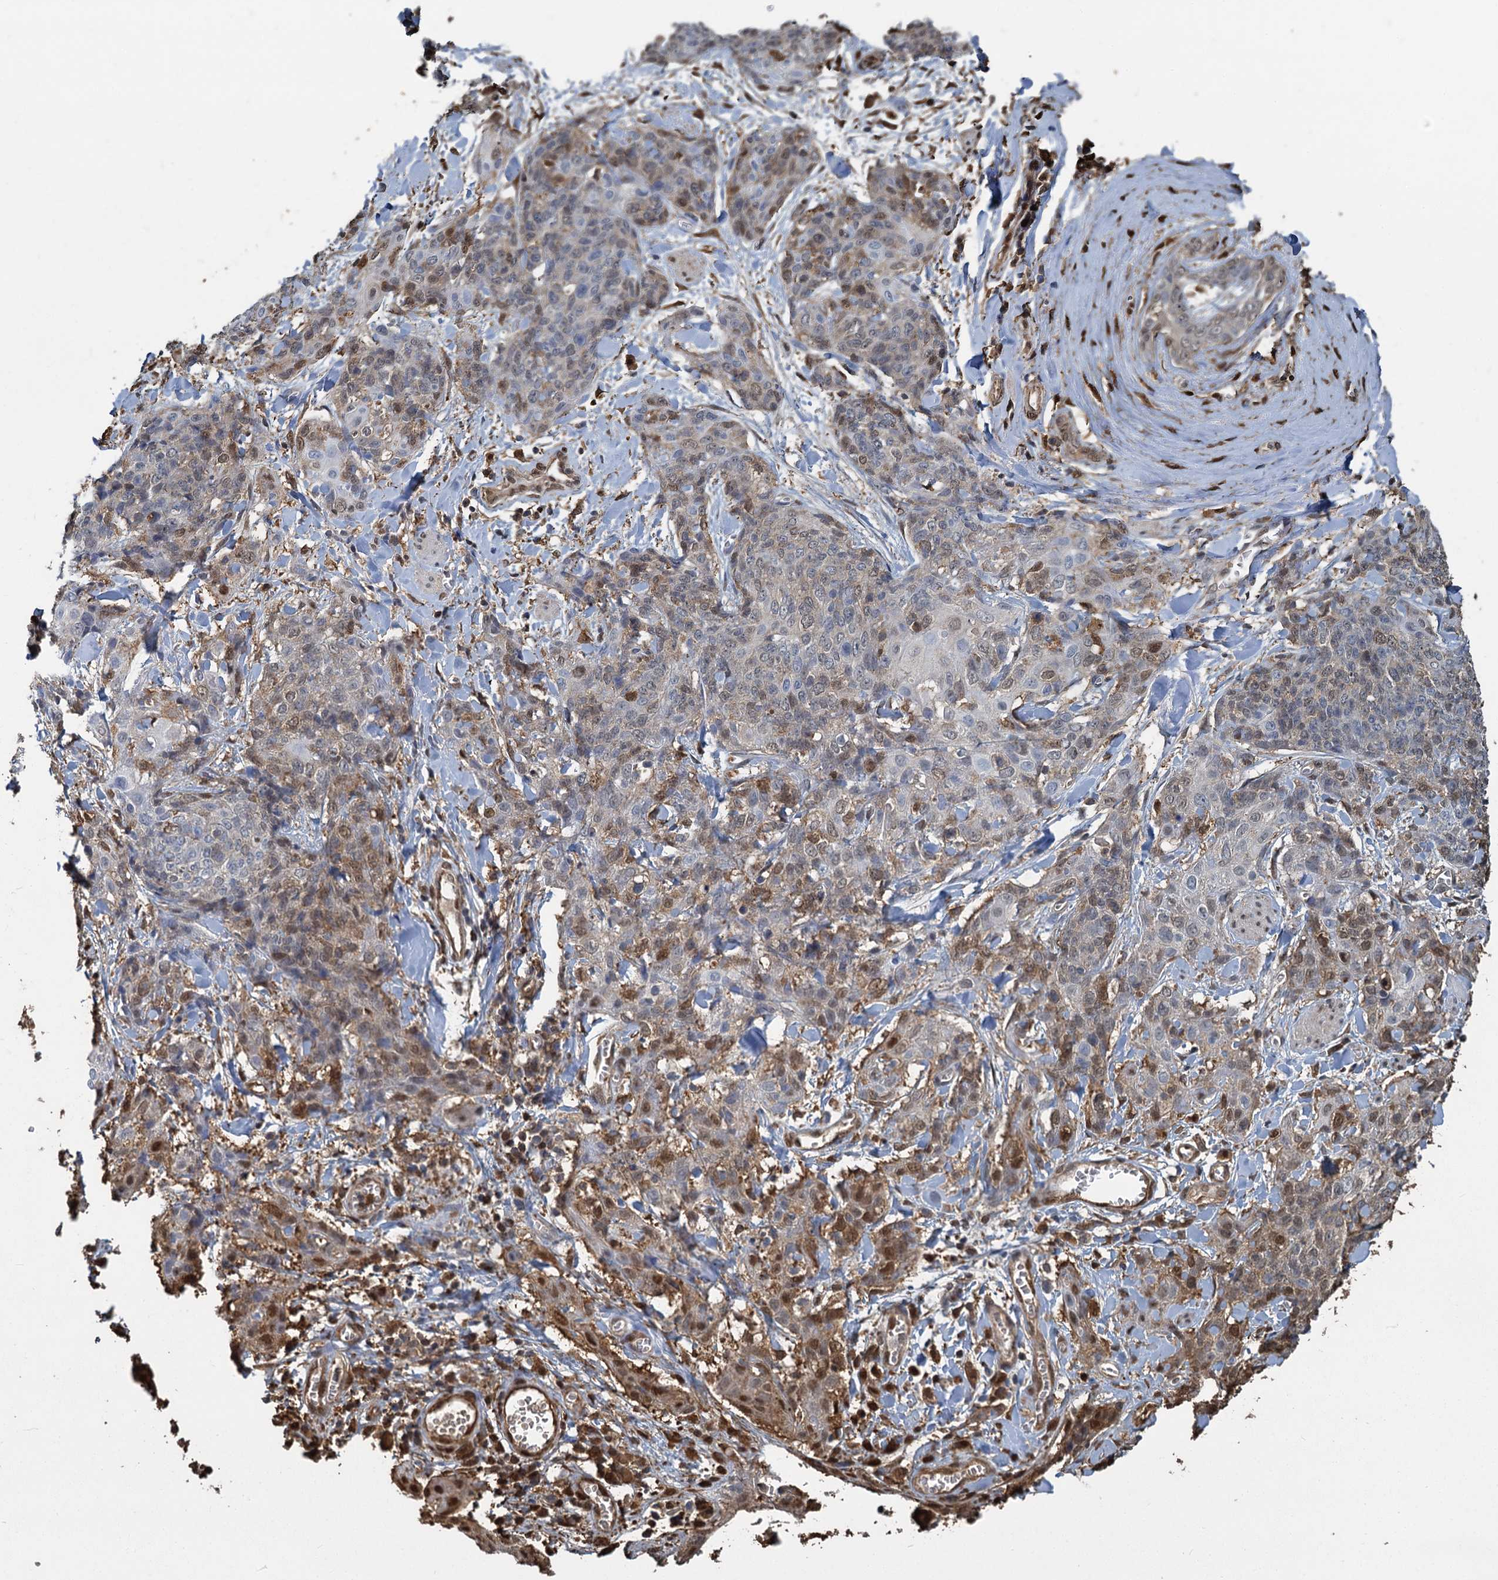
{"staining": {"intensity": "moderate", "quantity": "<25%", "location": "cytoplasmic/membranous,nuclear"}, "tissue": "skin cancer", "cell_type": "Tumor cells", "image_type": "cancer", "snomed": [{"axis": "morphology", "description": "Squamous cell carcinoma, NOS"}, {"axis": "topography", "description": "Skin"}, {"axis": "topography", "description": "Vulva"}], "caption": "Immunohistochemistry (IHC) micrograph of neoplastic tissue: skin cancer (squamous cell carcinoma) stained using IHC demonstrates low levels of moderate protein expression localized specifically in the cytoplasmic/membranous and nuclear of tumor cells, appearing as a cytoplasmic/membranous and nuclear brown color.", "gene": "S100A6", "patient": {"sex": "female", "age": 85}}